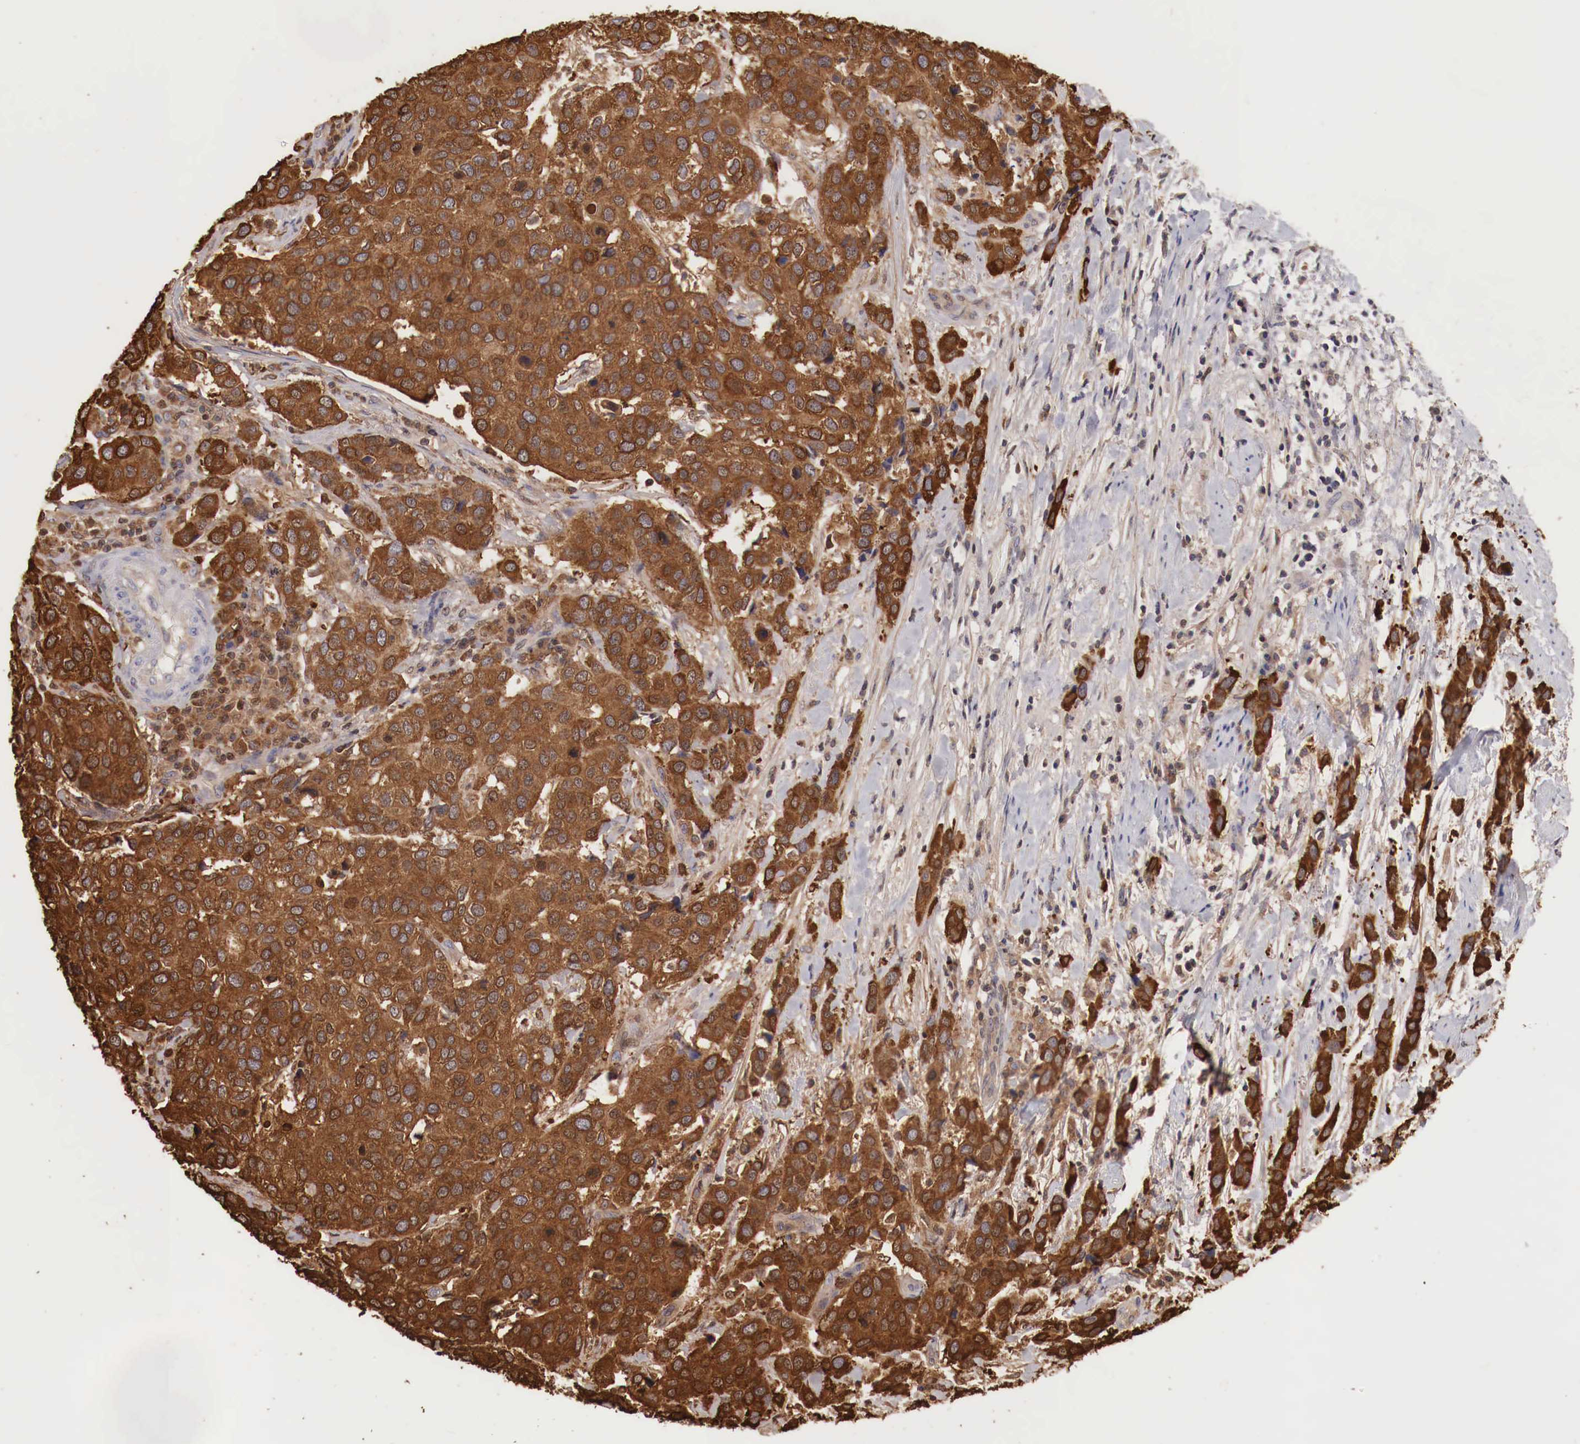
{"staining": {"intensity": "strong", "quantity": ">75%", "location": "cytoplasmic/membranous"}, "tissue": "cervical cancer", "cell_type": "Tumor cells", "image_type": "cancer", "snomed": [{"axis": "morphology", "description": "Squamous cell carcinoma, NOS"}, {"axis": "topography", "description": "Cervix"}], "caption": "Brown immunohistochemical staining in human cervical cancer (squamous cell carcinoma) exhibits strong cytoplasmic/membranous staining in approximately >75% of tumor cells.", "gene": "PITPNA", "patient": {"sex": "female", "age": 54}}